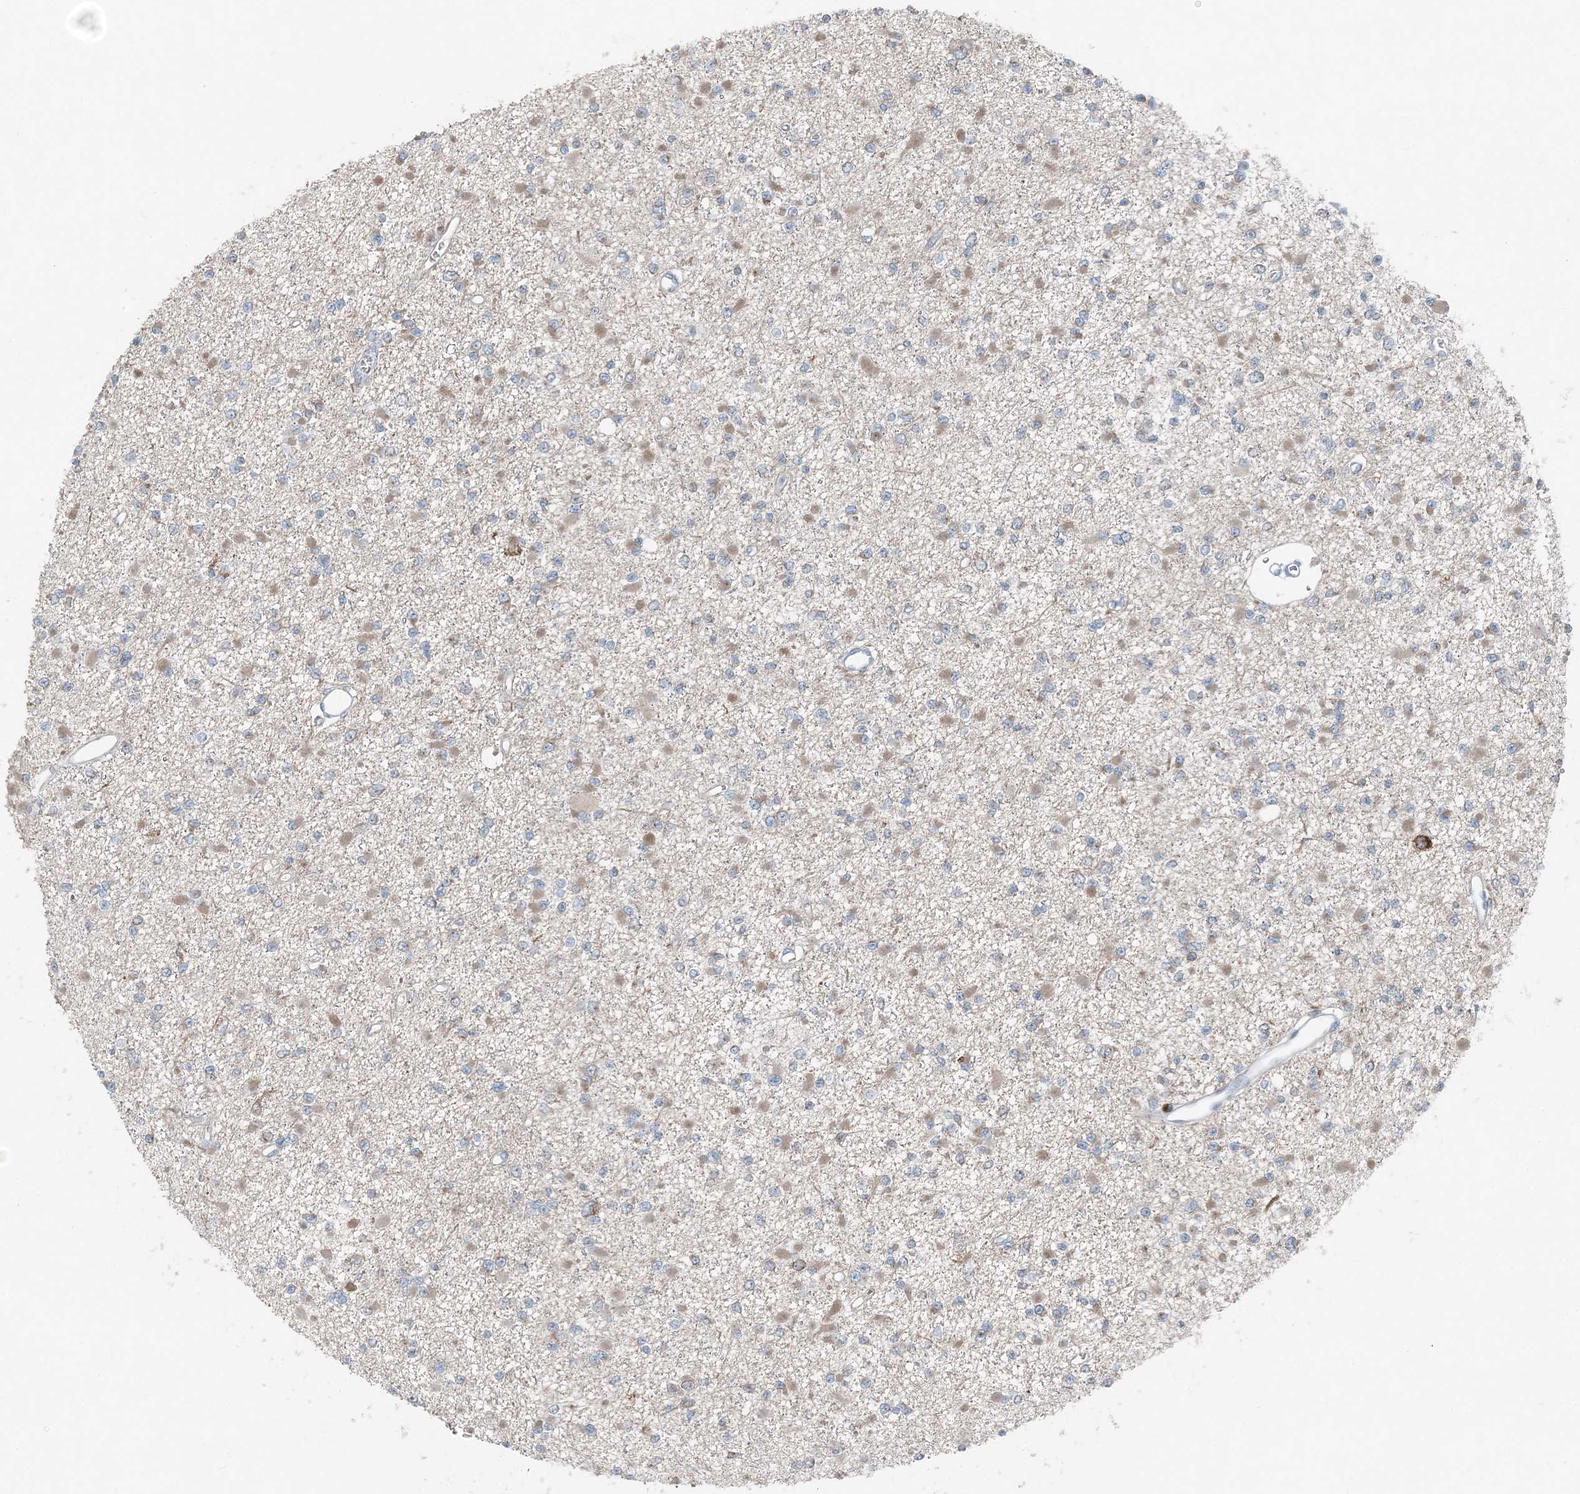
{"staining": {"intensity": "weak", "quantity": "25%-75%", "location": "cytoplasmic/membranous"}, "tissue": "glioma", "cell_type": "Tumor cells", "image_type": "cancer", "snomed": [{"axis": "morphology", "description": "Glioma, malignant, Low grade"}, {"axis": "topography", "description": "Brain"}], "caption": "This is an image of IHC staining of glioma, which shows weak positivity in the cytoplasmic/membranous of tumor cells.", "gene": "KY", "patient": {"sex": "female", "age": 22}}